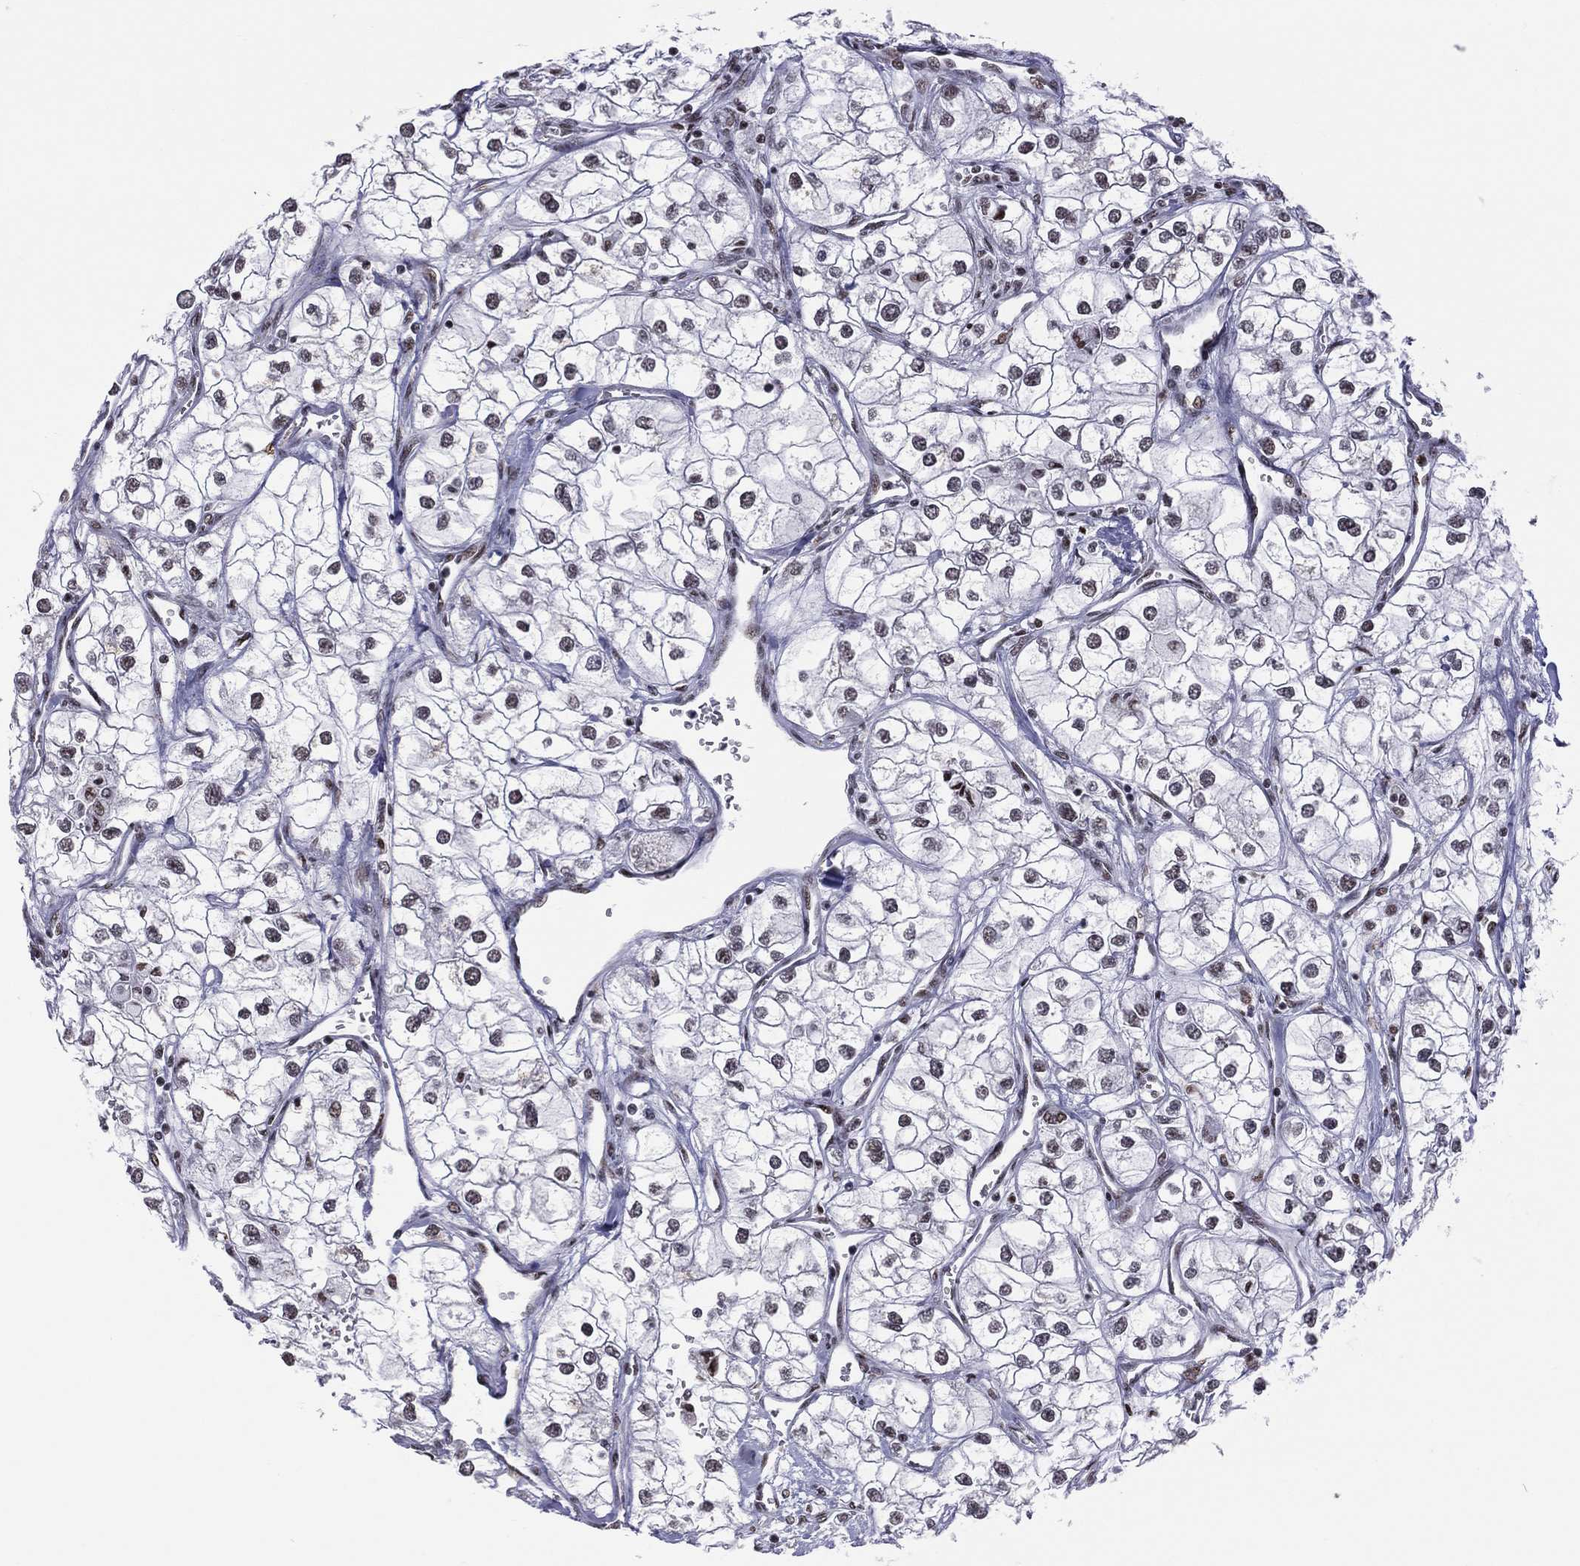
{"staining": {"intensity": "moderate", "quantity": "<25%", "location": "nuclear"}, "tissue": "renal cancer", "cell_type": "Tumor cells", "image_type": "cancer", "snomed": [{"axis": "morphology", "description": "Adenocarcinoma, NOS"}, {"axis": "topography", "description": "Kidney"}], "caption": "Protein expression analysis of renal cancer demonstrates moderate nuclear expression in approximately <25% of tumor cells.", "gene": "ZNF7", "patient": {"sex": "male", "age": 59}}